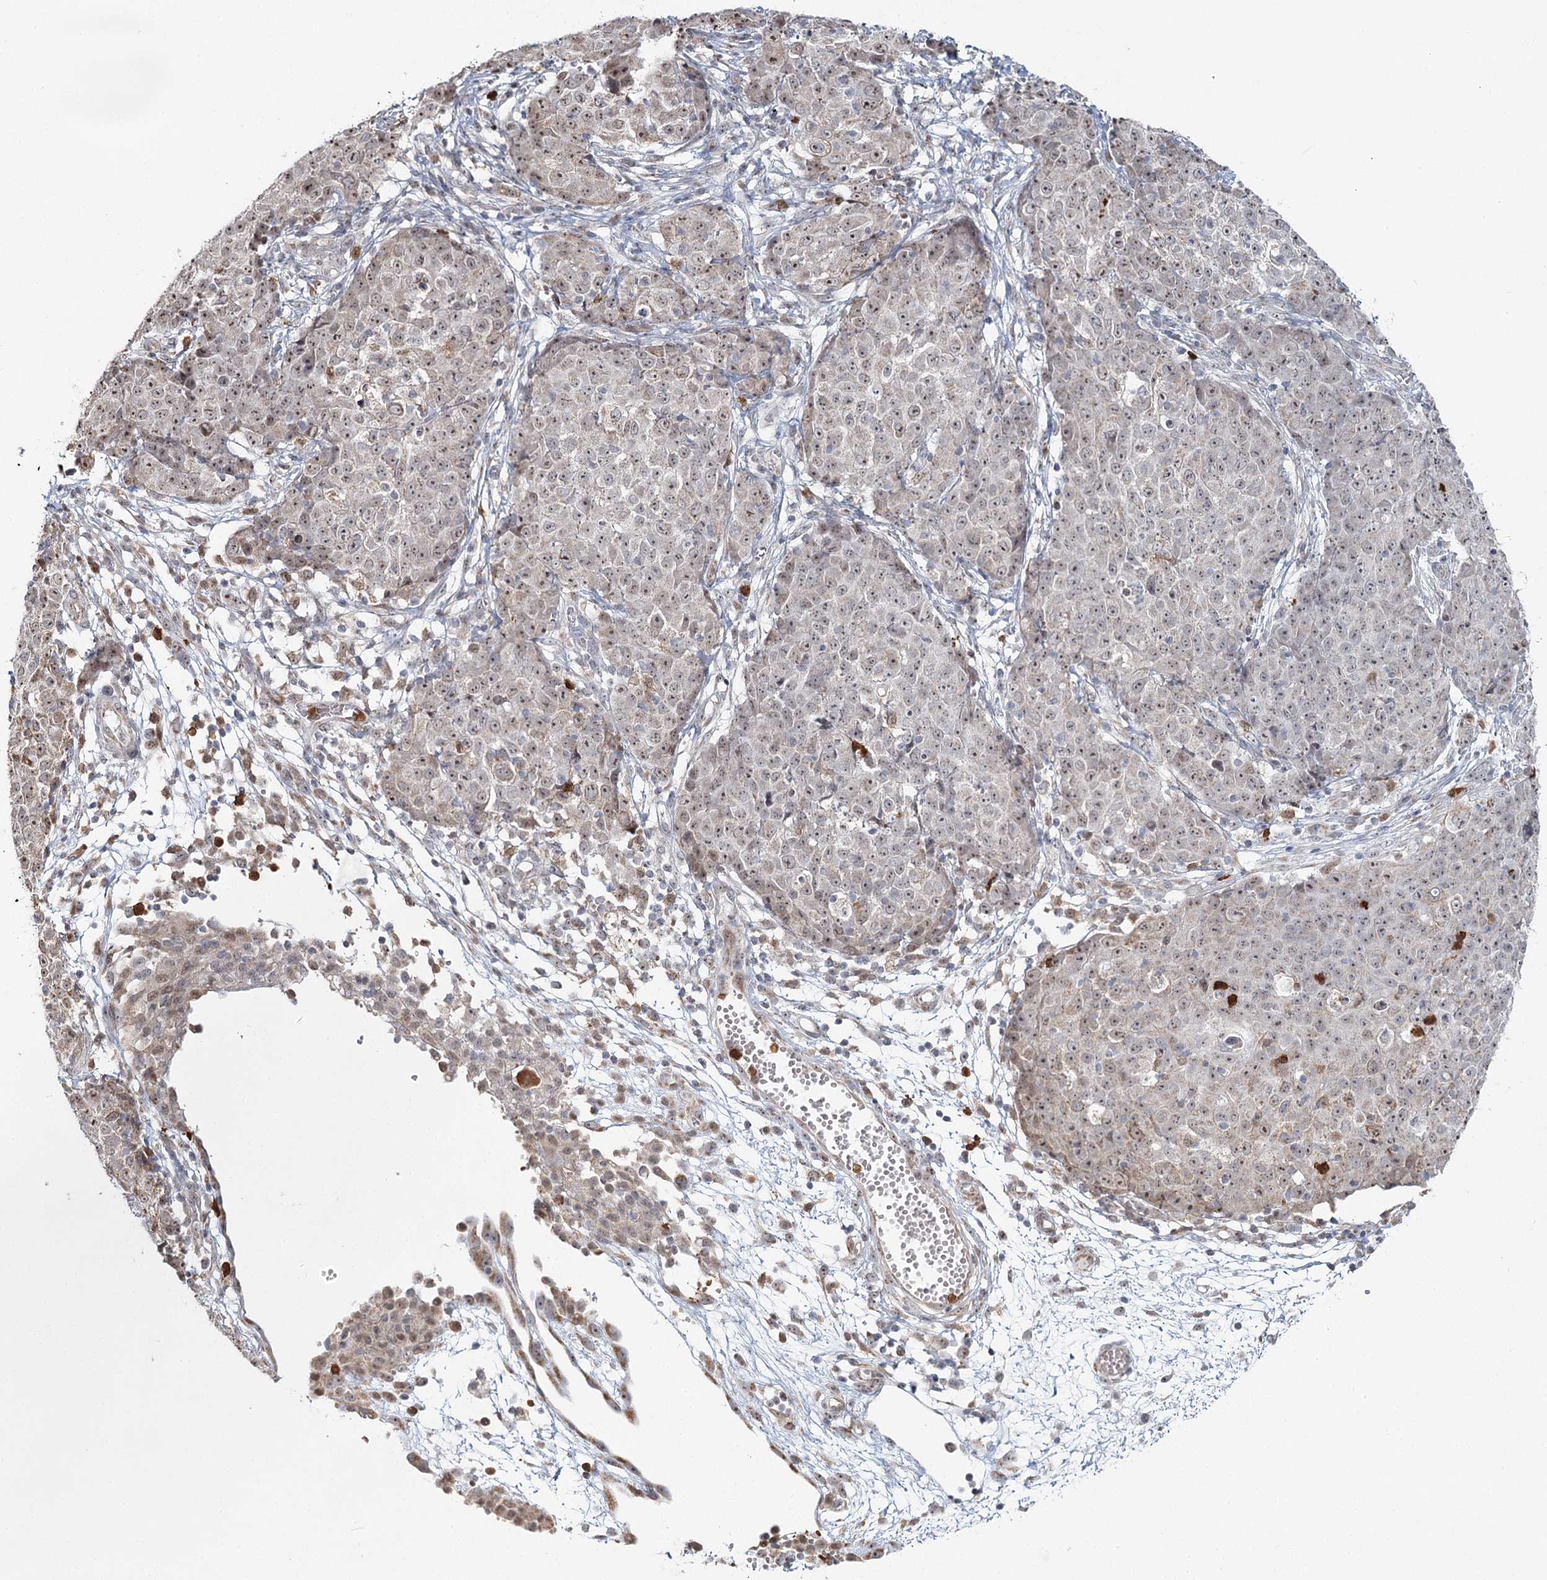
{"staining": {"intensity": "weak", "quantity": "25%-75%", "location": "nuclear"}, "tissue": "ovarian cancer", "cell_type": "Tumor cells", "image_type": "cancer", "snomed": [{"axis": "morphology", "description": "Carcinoma, endometroid"}, {"axis": "topography", "description": "Ovary"}], "caption": "A photomicrograph of ovarian cancer stained for a protein exhibits weak nuclear brown staining in tumor cells. (DAB IHC, brown staining for protein, blue staining for nuclei).", "gene": "ATAD1", "patient": {"sex": "female", "age": 42}}